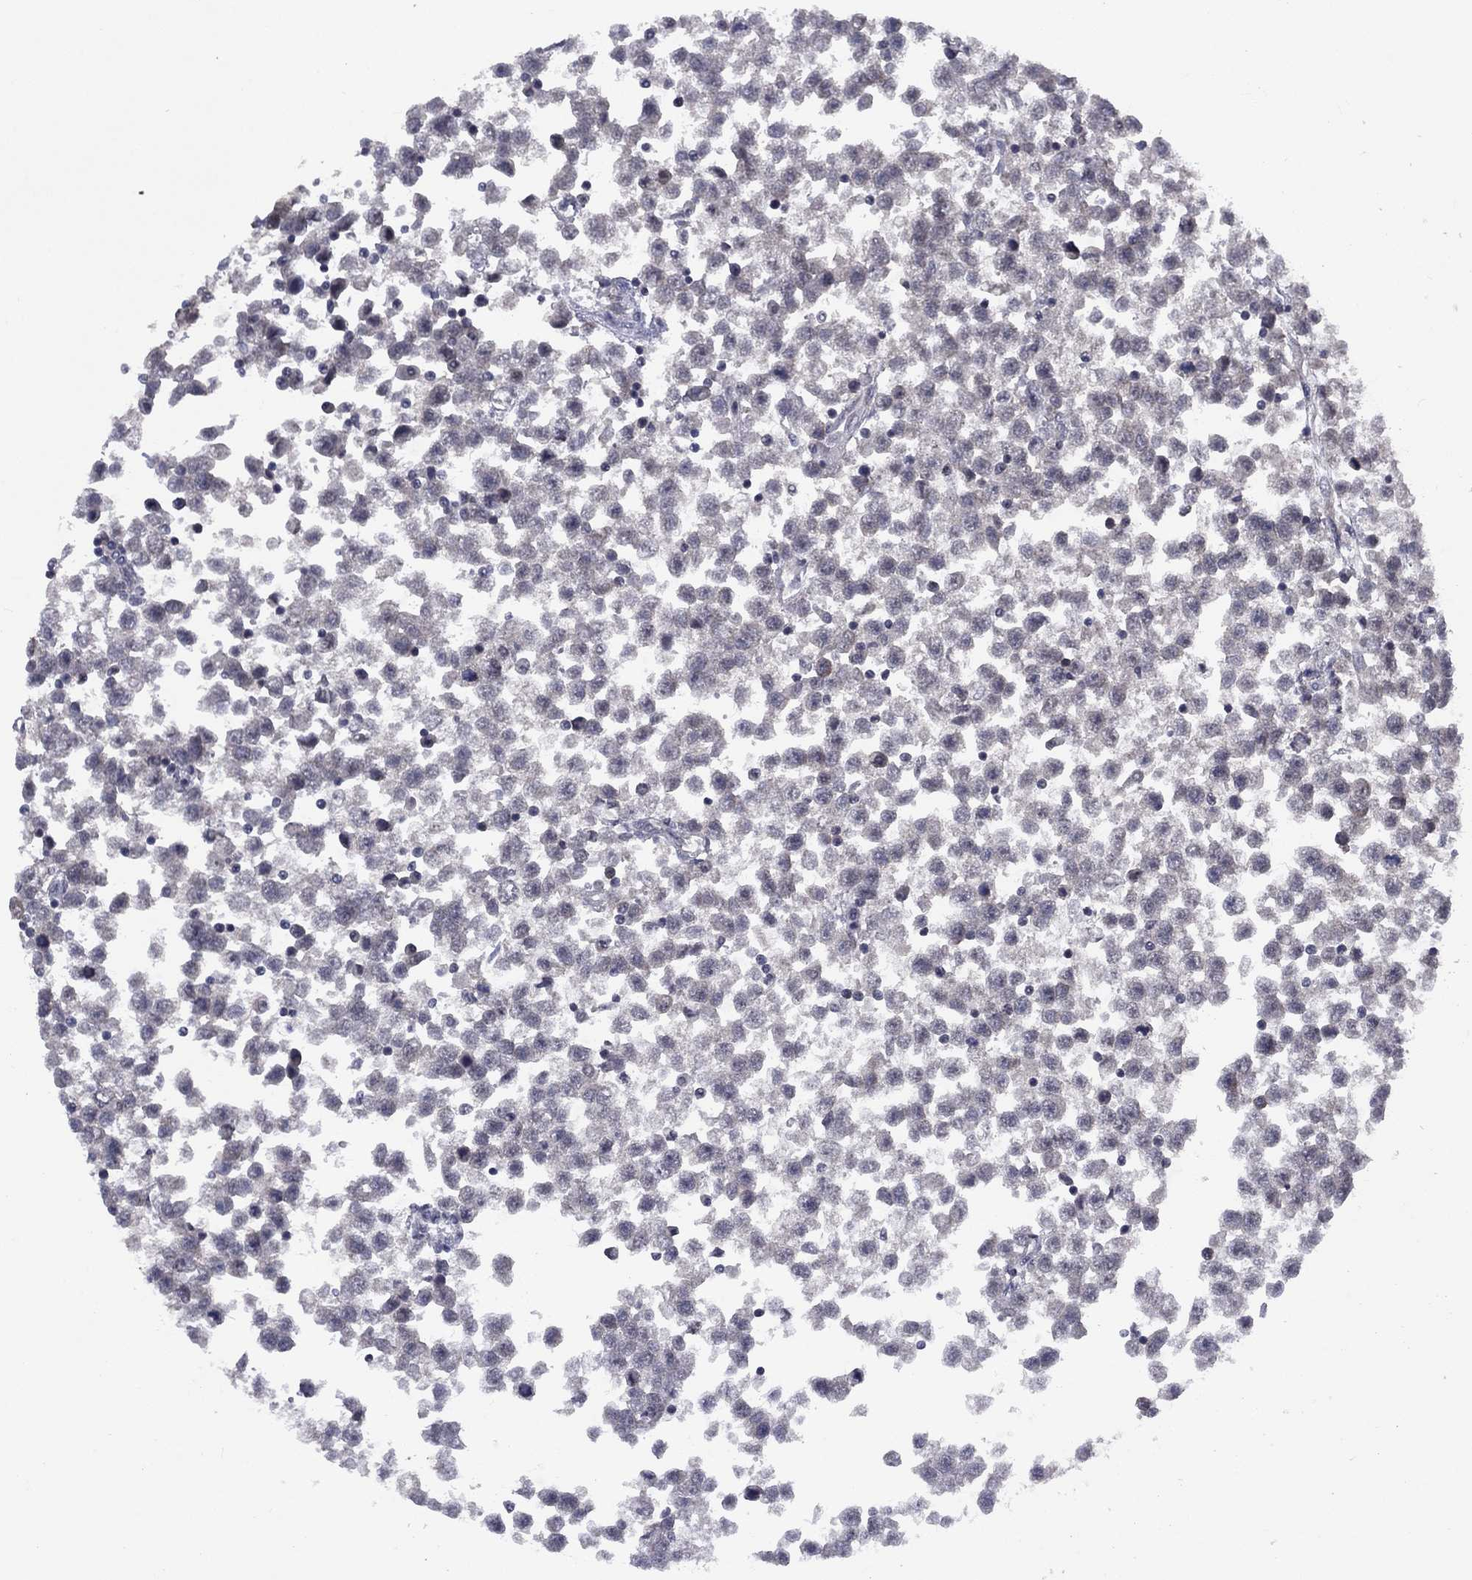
{"staining": {"intensity": "negative", "quantity": "none", "location": "none"}, "tissue": "testis cancer", "cell_type": "Tumor cells", "image_type": "cancer", "snomed": [{"axis": "morphology", "description": "Seminoma, NOS"}, {"axis": "topography", "description": "Testis"}], "caption": "Immunohistochemical staining of testis cancer (seminoma) exhibits no significant expression in tumor cells. (Stains: DAB immunohistochemistry with hematoxylin counter stain, Microscopy: brightfield microscopy at high magnification).", "gene": "SPATA33", "patient": {"sex": "male", "age": 34}}